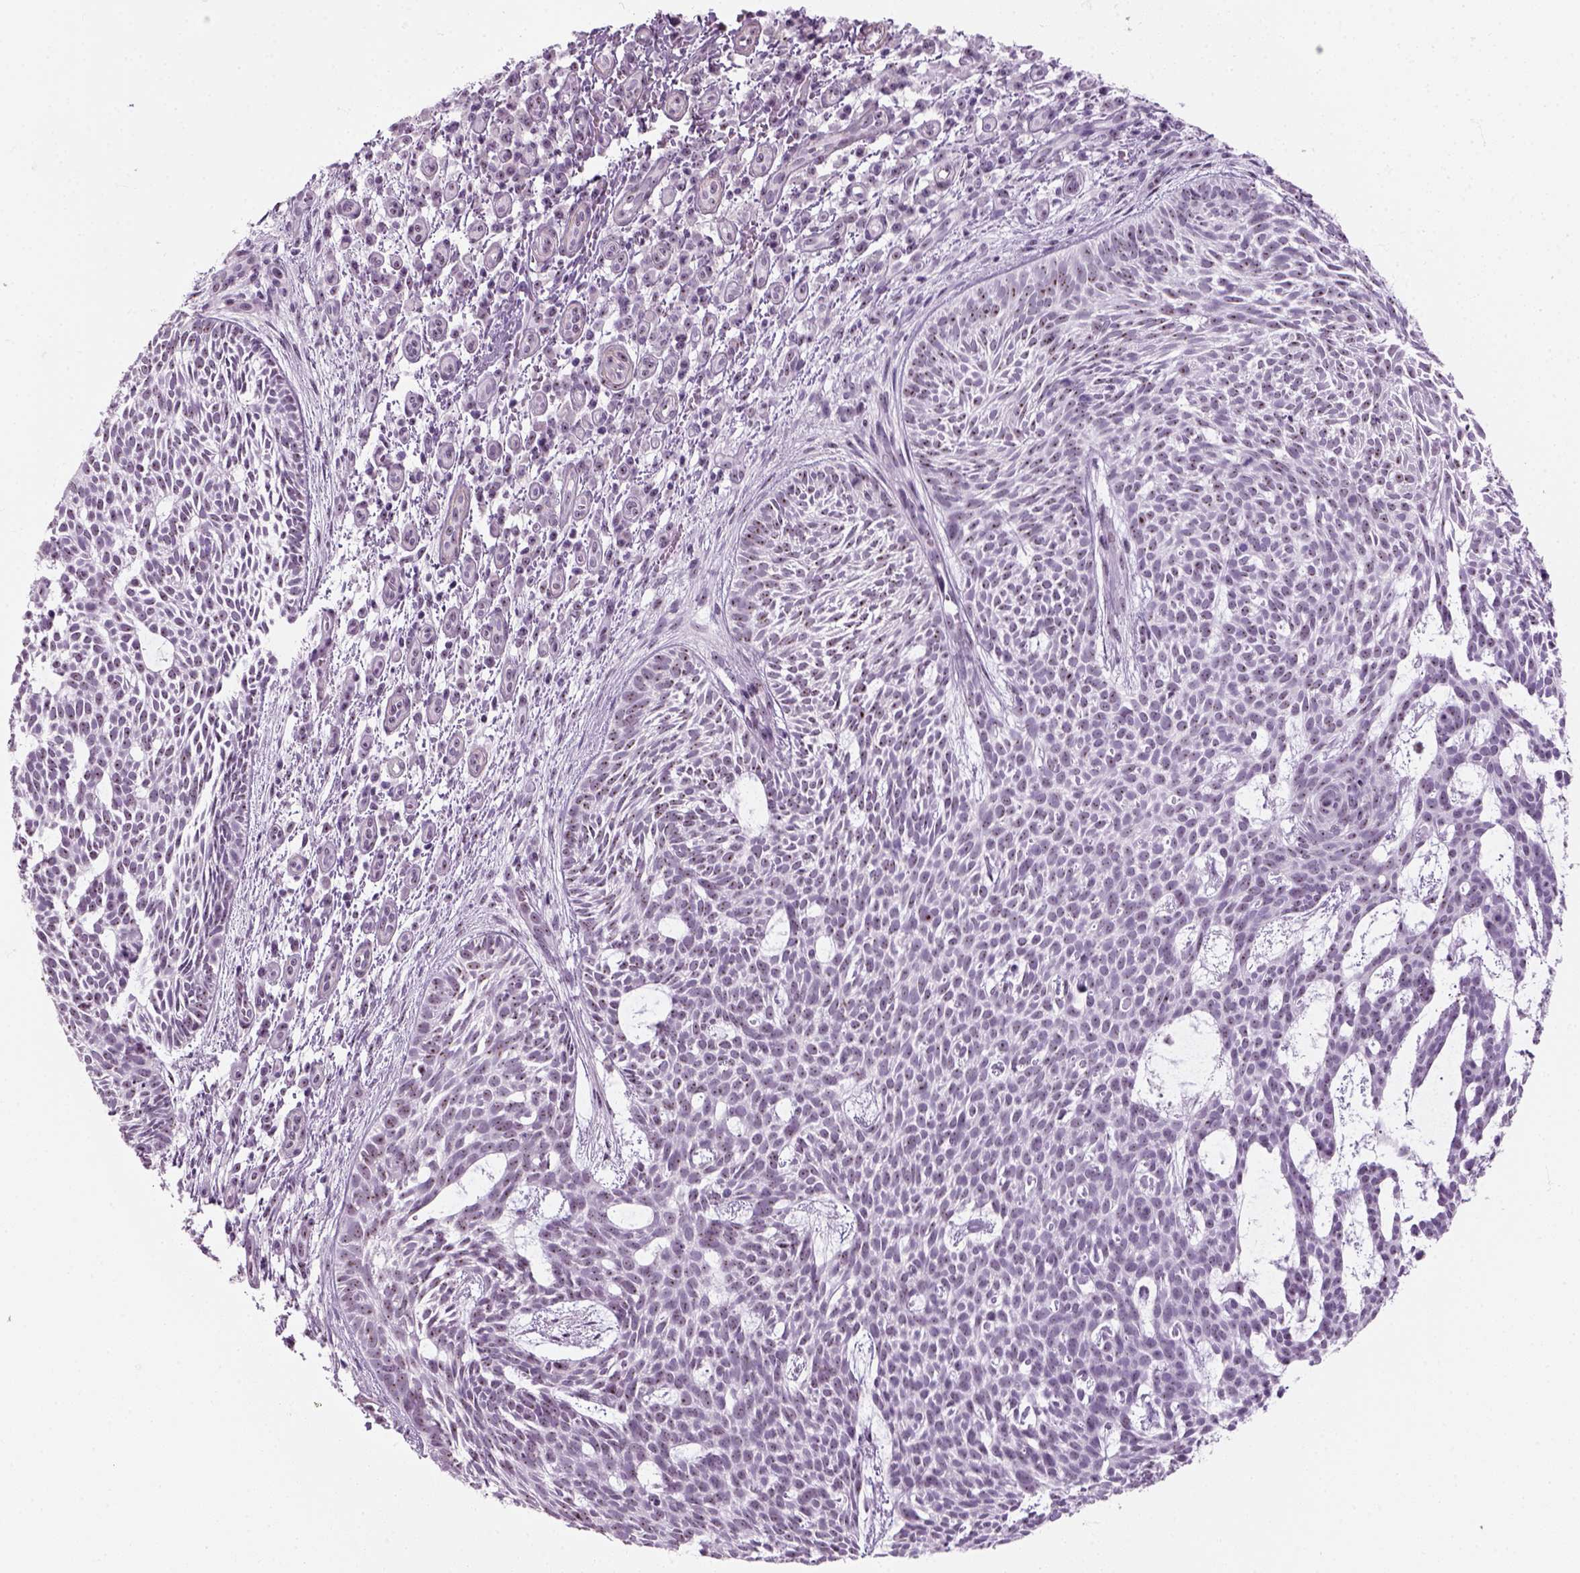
{"staining": {"intensity": "moderate", "quantity": "25%-75%", "location": "nuclear"}, "tissue": "skin cancer", "cell_type": "Tumor cells", "image_type": "cancer", "snomed": [{"axis": "morphology", "description": "Basal cell carcinoma"}, {"axis": "topography", "description": "Skin"}], "caption": "Skin cancer (basal cell carcinoma) stained with DAB (3,3'-diaminobenzidine) immunohistochemistry exhibits medium levels of moderate nuclear expression in about 25%-75% of tumor cells. (IHC, brightfield microscopy, high magnification).", "gene": "ZNF865", "patient": {"sex": "male", "age": 59}}